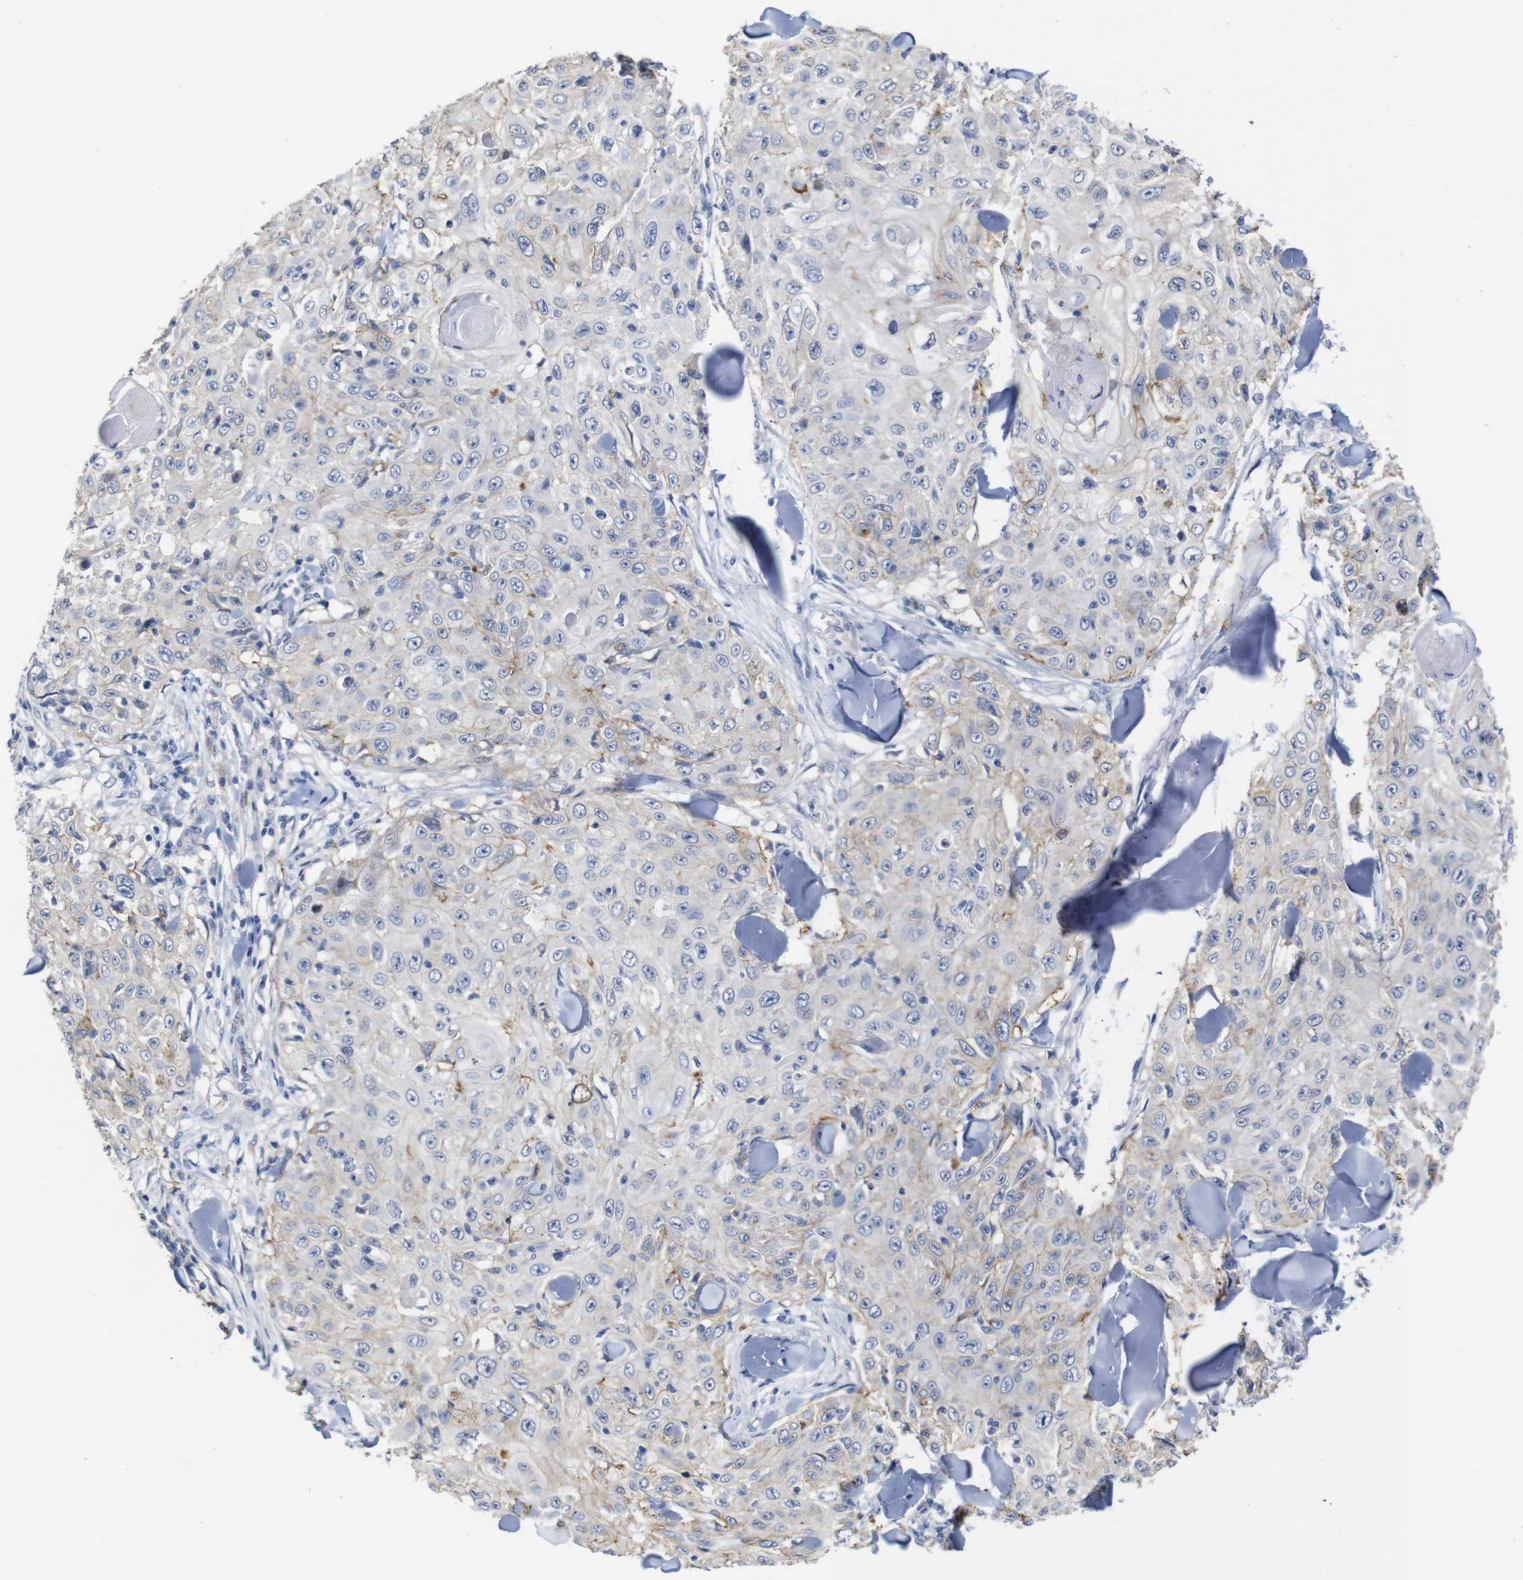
{"staining": {"intensity": "weak", "quantity": "<25%", "location": "cytoplasmic/membranous"}, "tissue": "skin cancer", "cell_type": "Tumor cells", "image_type": "cancer", "snomed": [{"axis": "morphology", "description": "Squamous cell carcinoma, NOS"}, {"axis": "topography", "description": "Skin"}], "caption": "Immunohistochemistry of squamous cell carcinoma (skin) reveals no expression in tumor cells. (Brightfield microscopy of DAB IHC at high magnification).", "gene": "TCEAL9", "patient": {"sex": "male", "age": 86}}